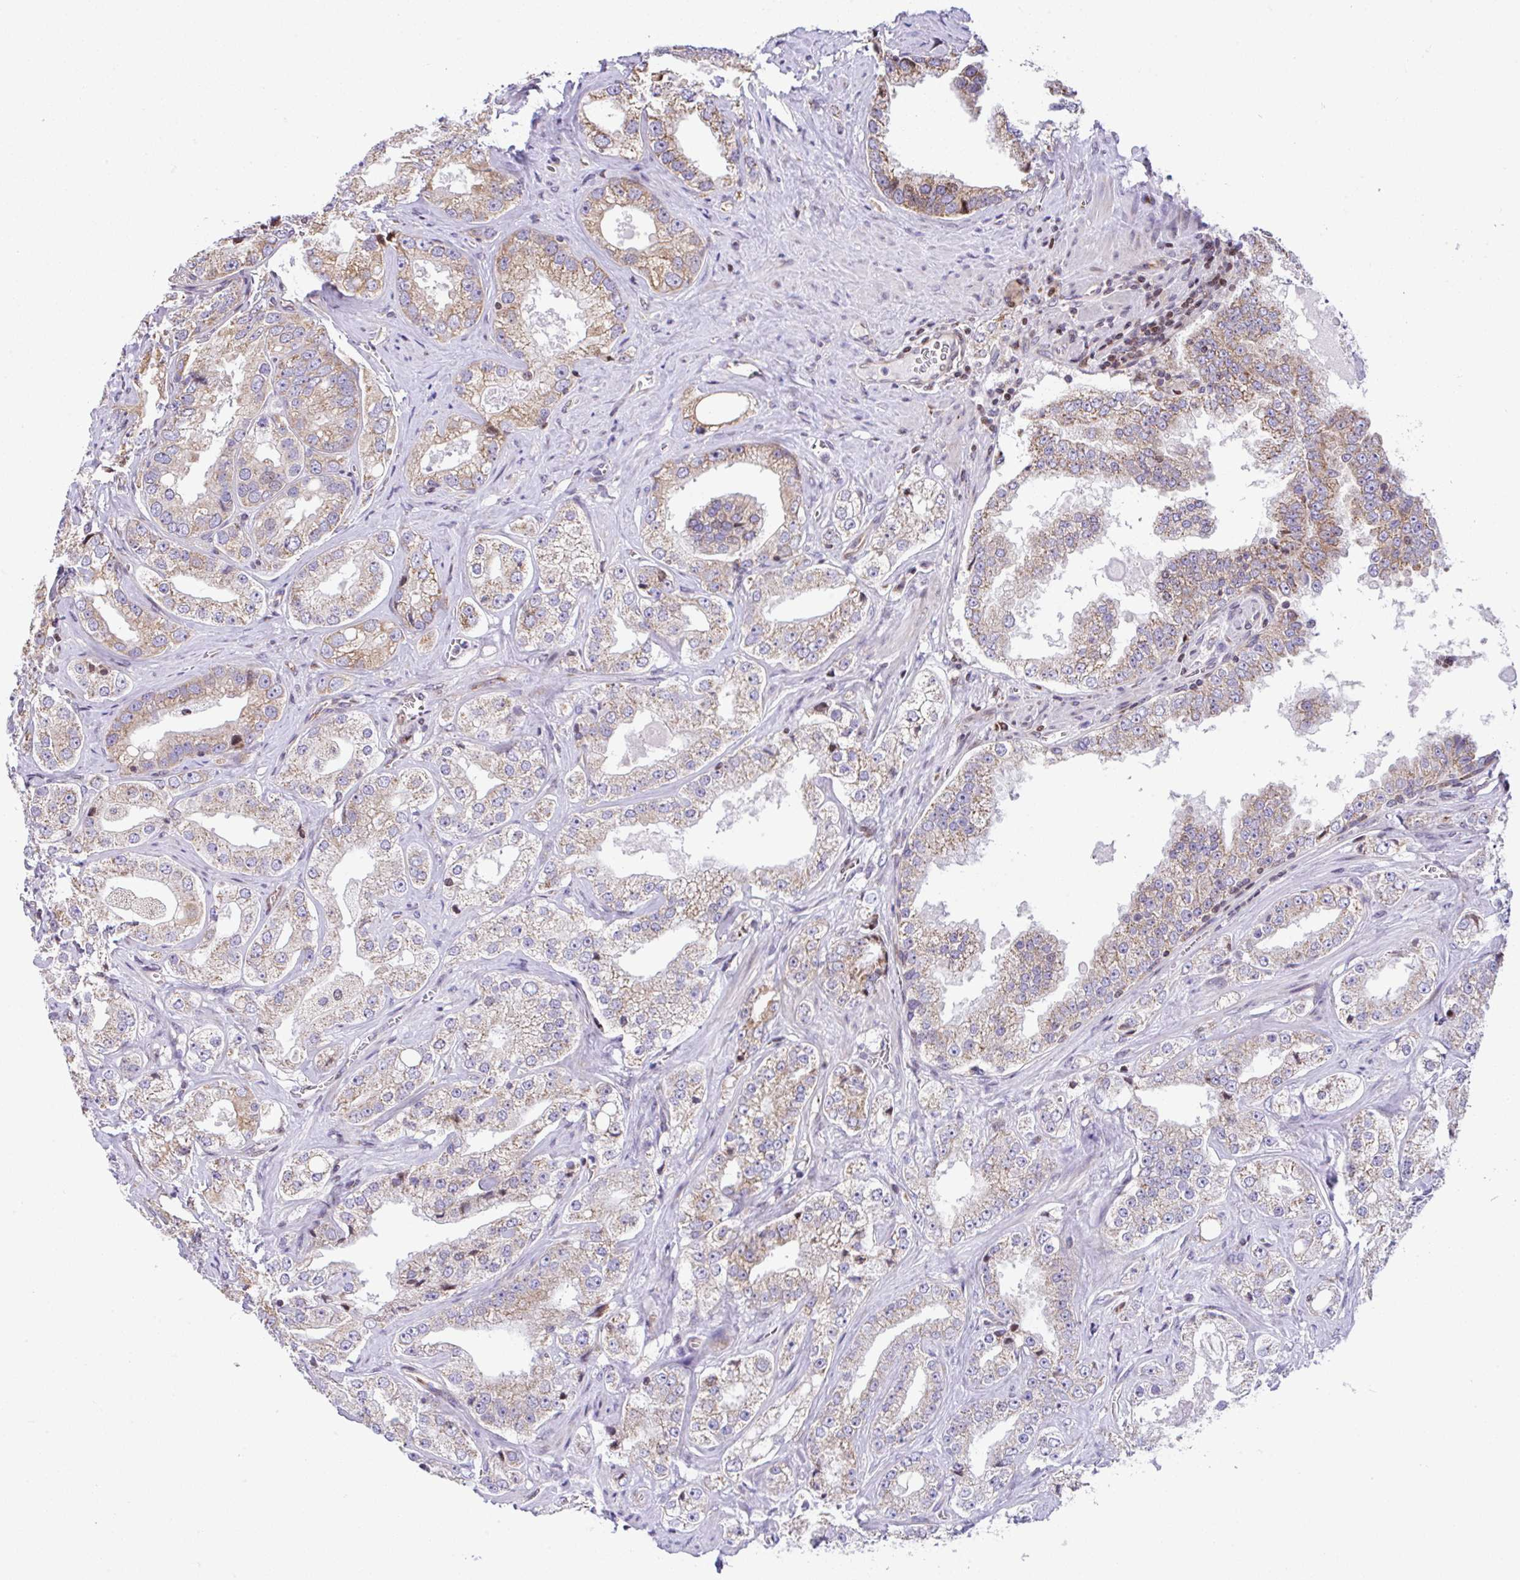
{"staining": {"intensity": "moderate", "quantity": ">75%", "location": "cytoplasmic/membranous"}, "tissue": "prostate cancer", "cell_type": "Tumor cells", "image_type": "cancer", "snomed": [{"axis": "morphology", "description": "Adenocarcinoma, High grade"}, {"axis": "topography", "description": "Prostate"}], "caption": "Protein expression analysis of human high-grade adenocarcinoma (prostate) reveals moderate cytoplasmic/membranous expression in approximately >75% of tumor cells.", "gene": "FIGNL1", "patient": {"sex": "male", "age": 67}}